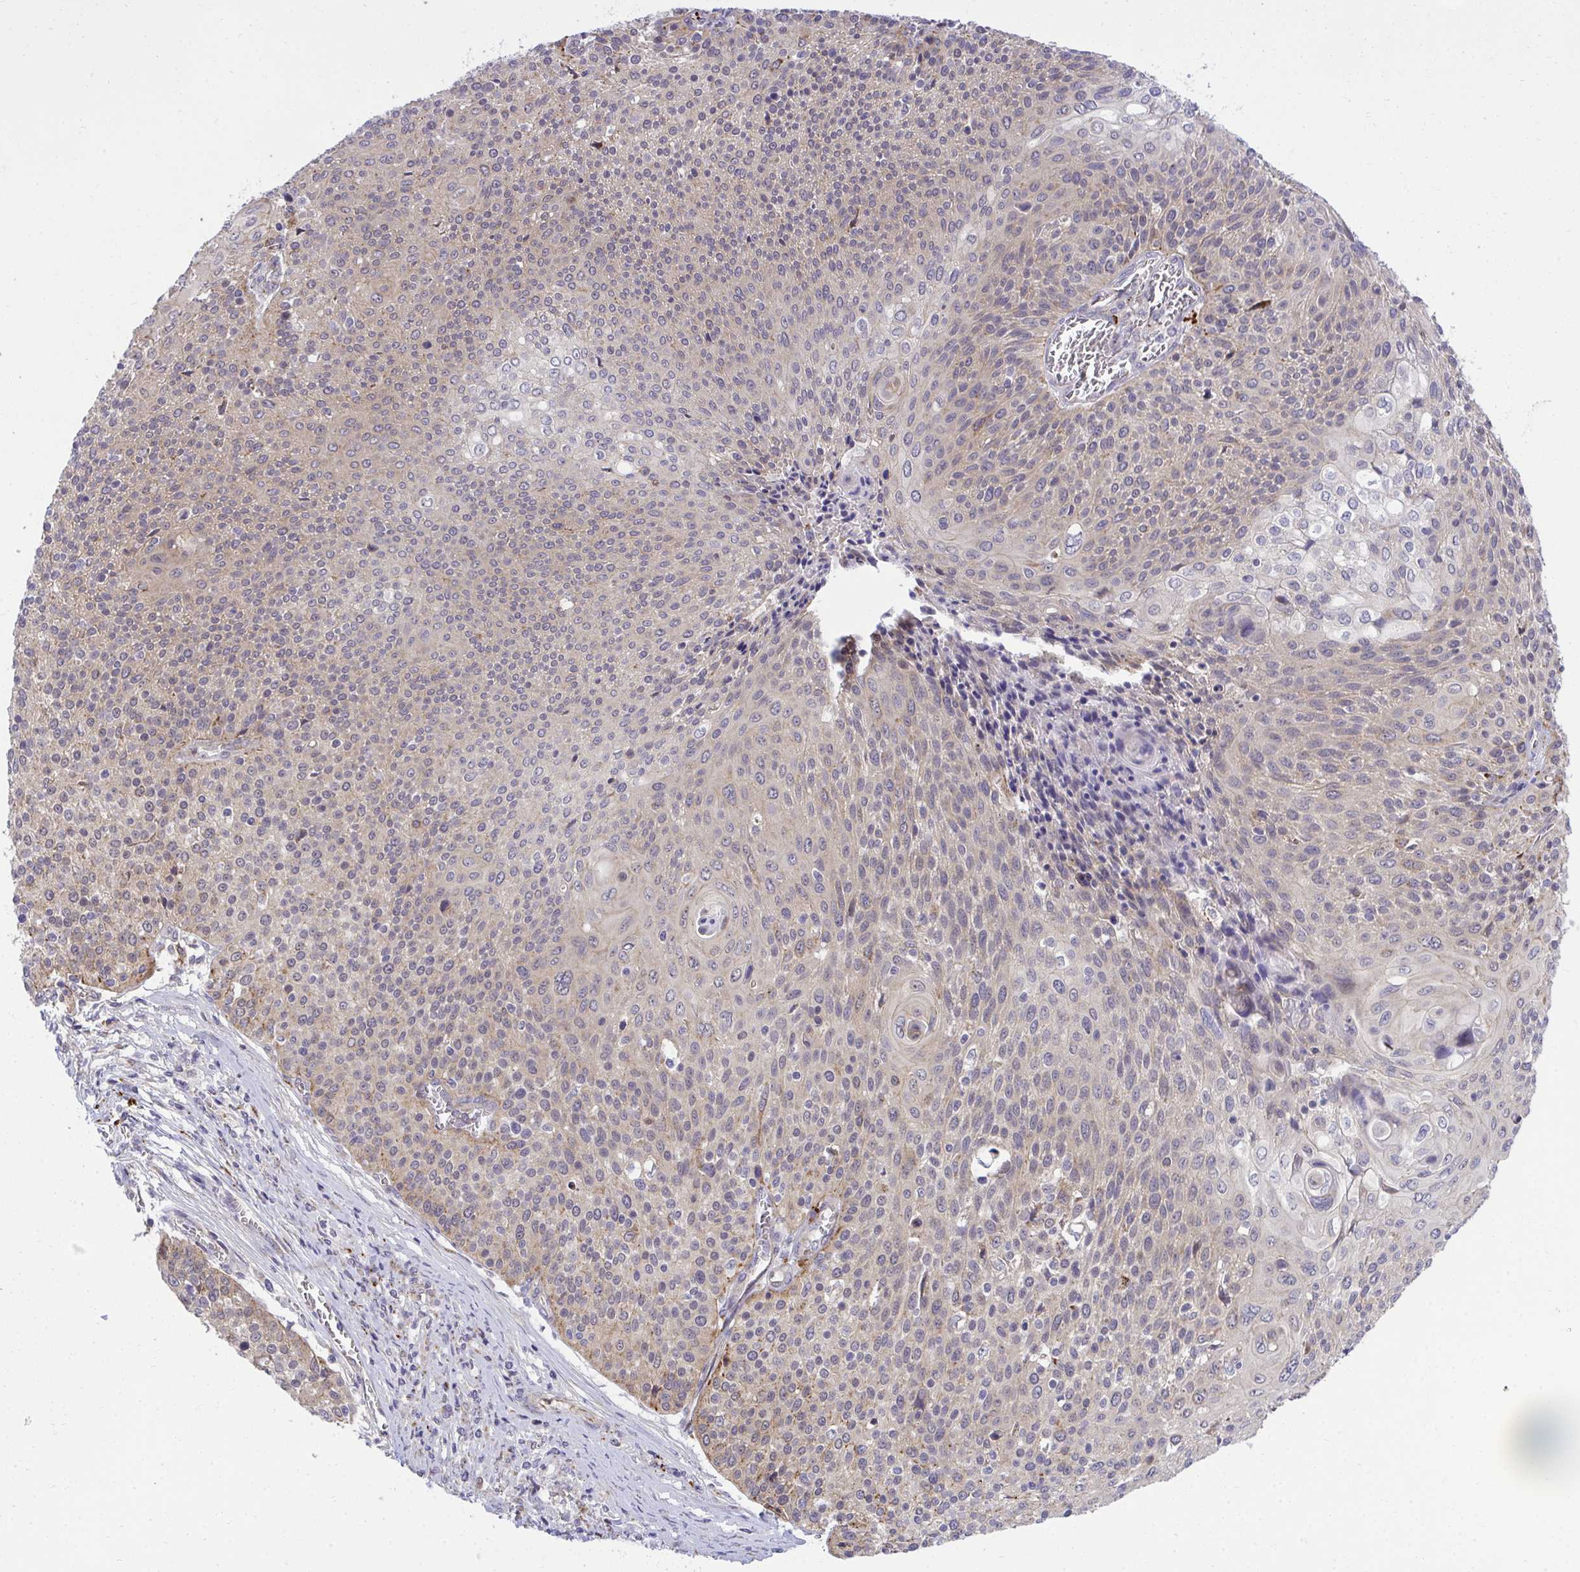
{"staining": {"intensity": "weak", "quantity": "25%-75%", "location": "cytoplasmic/membranous"}, "tissue": "cervical cancer", "cell_type": "Tumor cells", "image_type": "cancer", "snomed": [{"axis": "morphology", "description": "Squamous cell carcinoma, NOS"}, {"axis": "topography", "description": "Cervix"}], "caption": "Tumor cells demonstrate low levels of weak cytoplasmic/membranous positivity in approximately 25%-75% of cells in cervical squamous cell carcinoma.", "gene": "XAF1", "patient": {"sex": "female", "age": 31}}